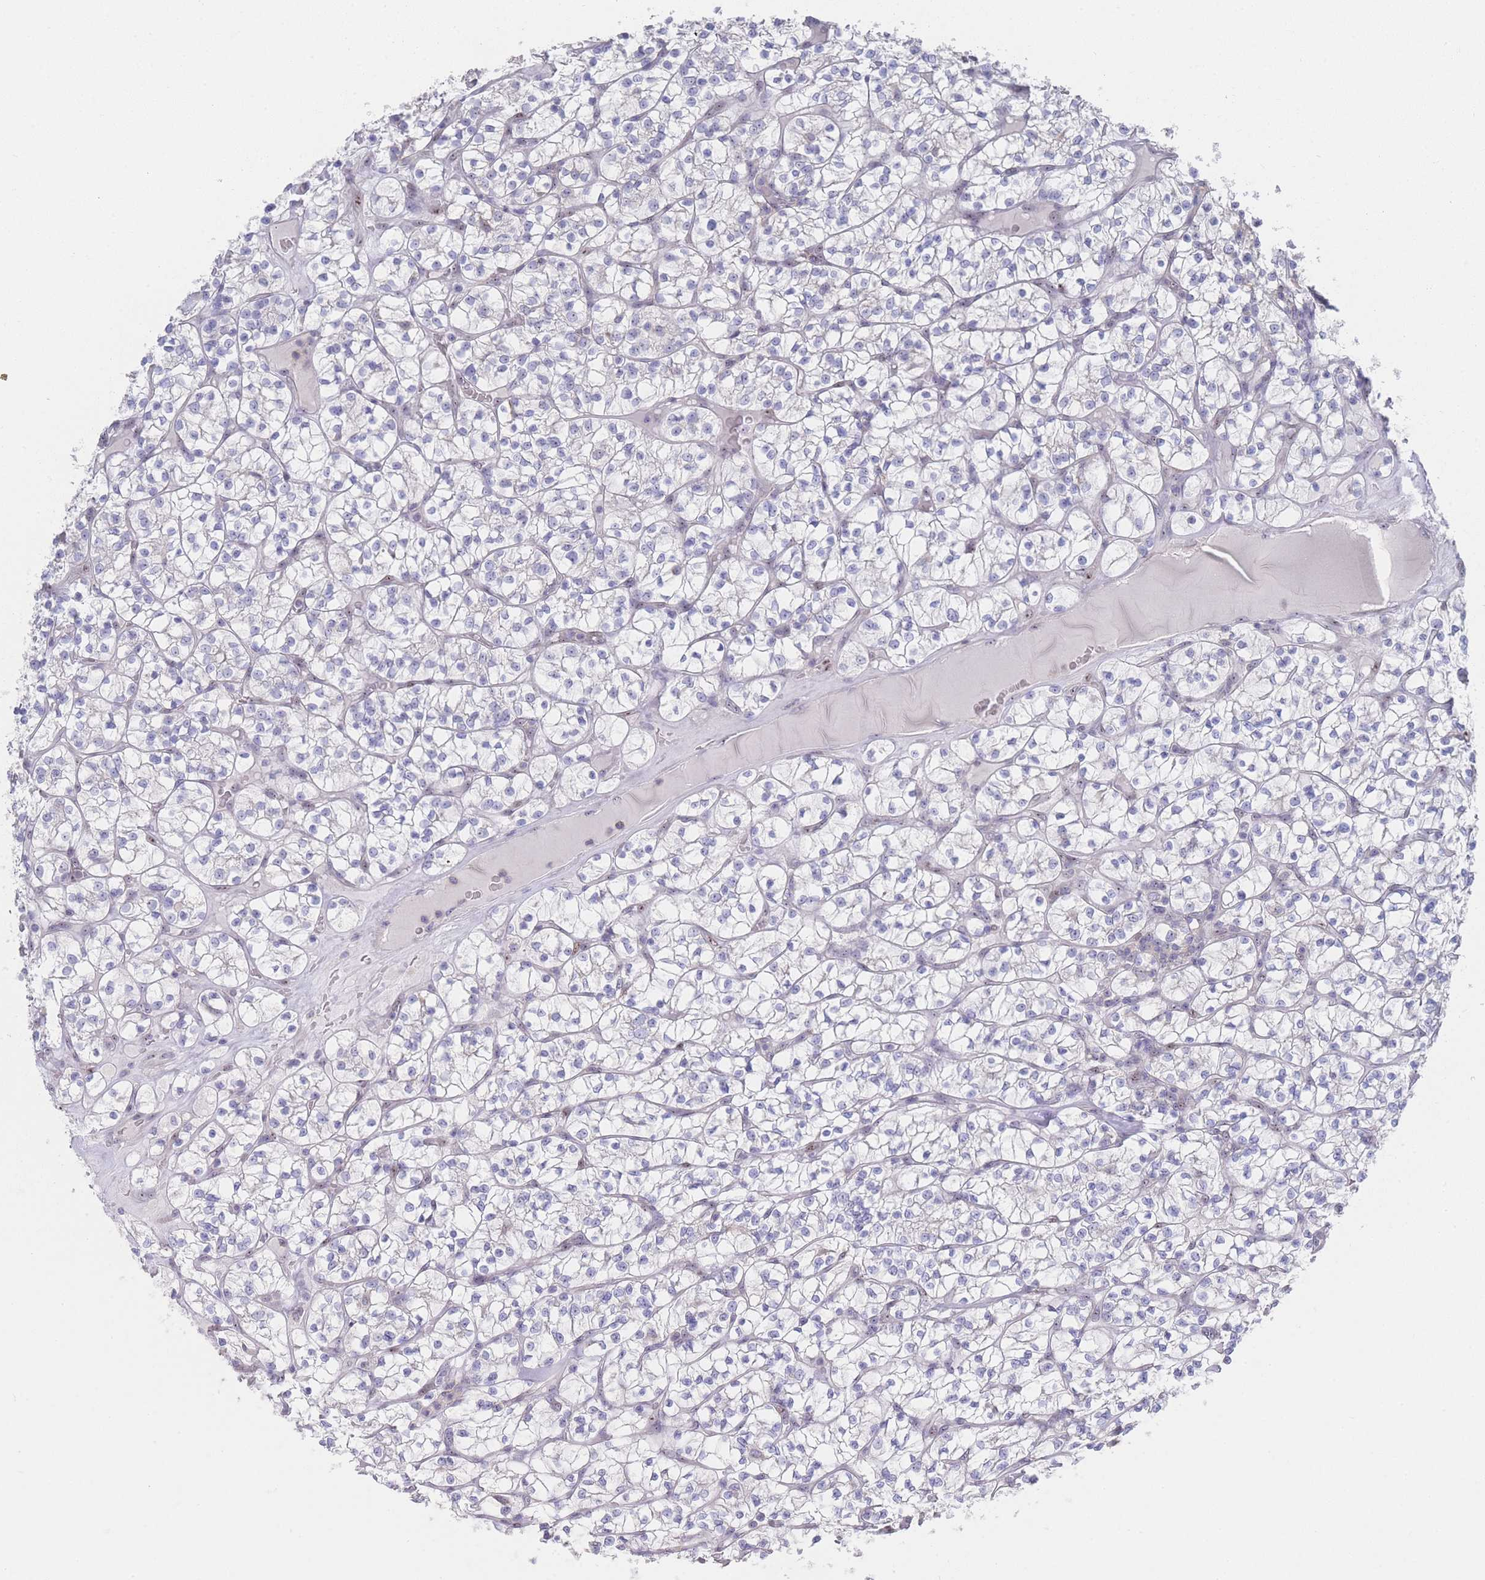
{"staining": {"intensity": "negative", "quantity": "none", "location": "none"}, "tissue": "renal cancer", "cell_type": "Tumor cells", "image_type": "cancer", "snomed": [{"axis": "morphology", "description": "Adenocarcinoma, NOS"}, {"axis": "topography", "description": "Kidney"}], "caption": "Immunohistochemistry histopathology image of human adenocarcinoma (renal) stained for a protein (brown), which reveals no staining in tumor cells. (Brightfield microscopy of DAB (3,3'-diaminobenzidine) IHC at high magnification).", "gene": "ZNF142", "patient": {"sex": "female", "age": 64}}